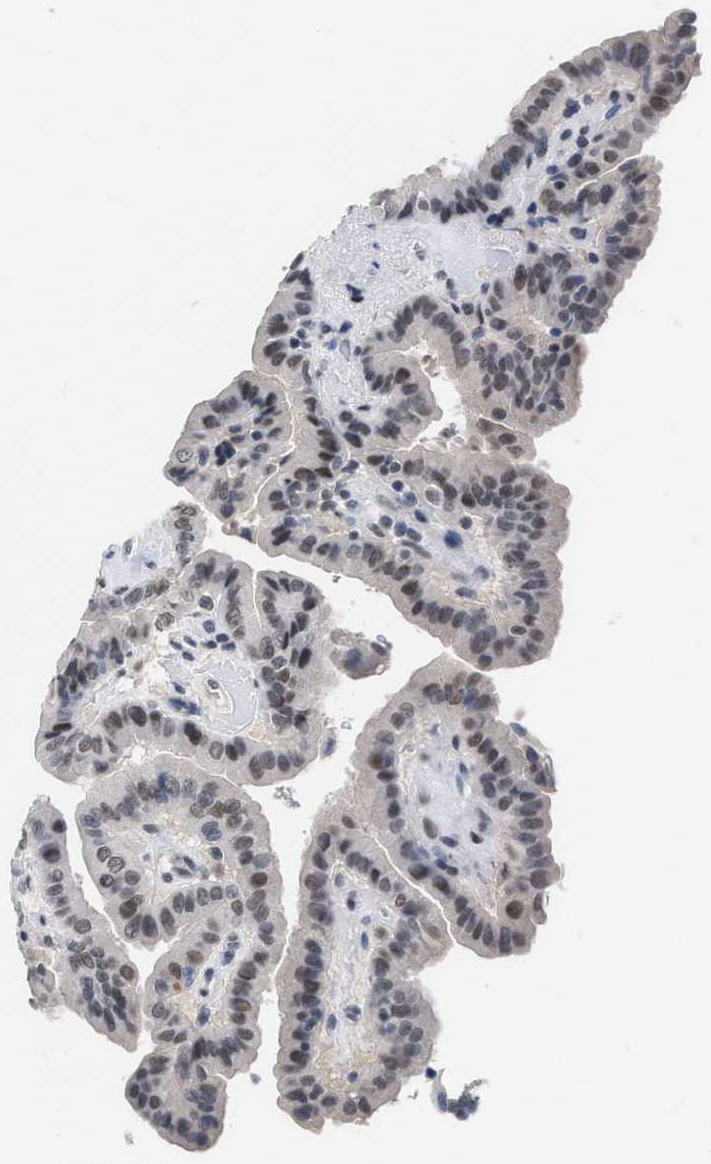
{"staining": {"intensity": "weak", "quantity": ">75%", "location": "nuclear"}, "tissue": "thyroid cancer", "cell_type": "Tumor cells", "image_type": "cancer", "snomed": [{"axis": "morphology", "description": "Papillary adenocarcinoma, NOS"}, {"axis": "topography", "description": "Thyroid gland"}], "caption": "IHC (DAB) staining of human thyroid papillary adenocarcinoma reveals weak nuclear protein positivity in approximately >75% of tumor cells.", "gene": "GGNBP2", "patient": {"sex": "male", "age": 33}}